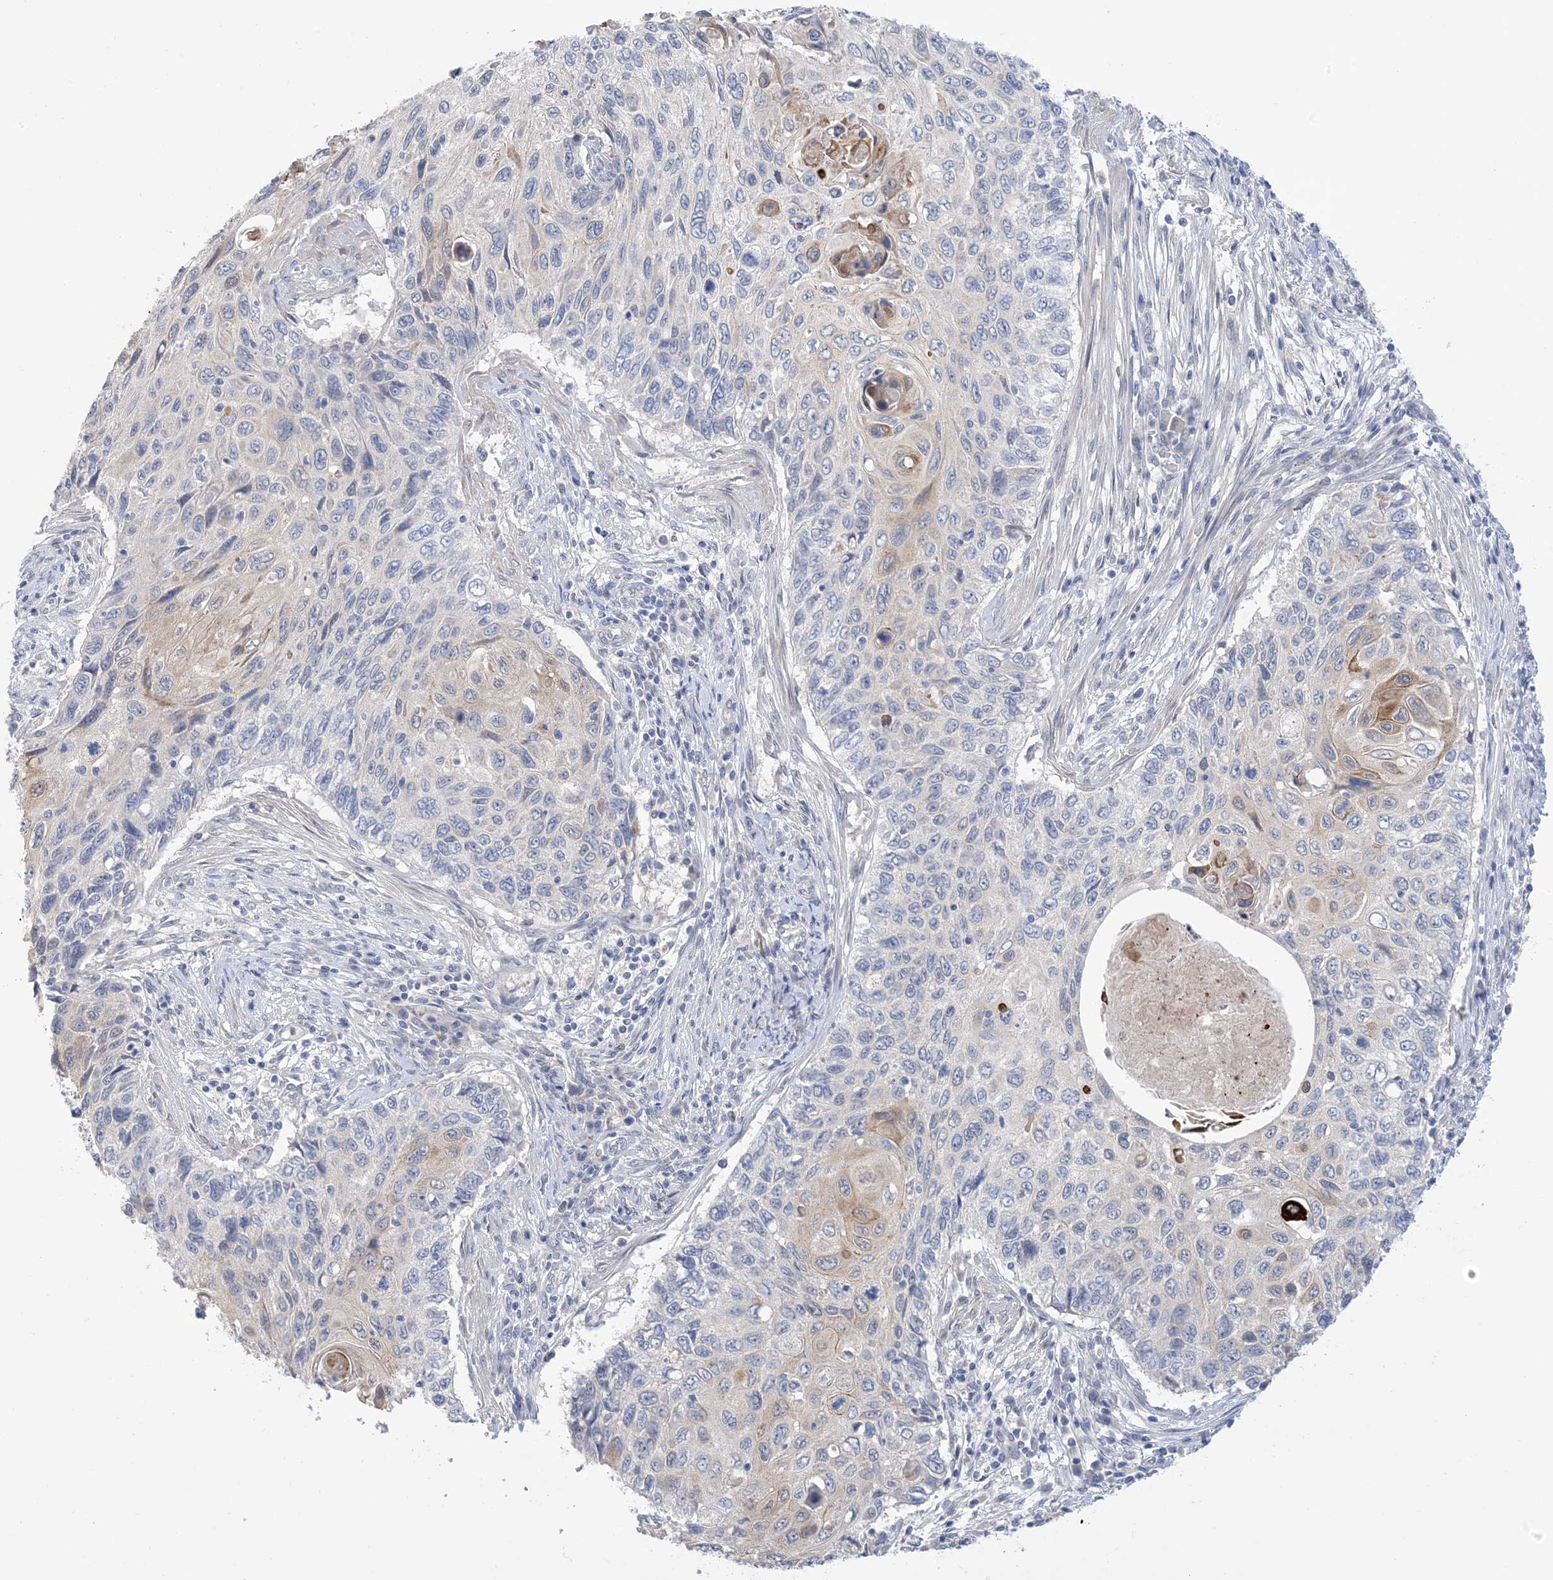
{"staining": {"intensity": "negative", "quantity": "none", "location": "none"}, "tissue": "cervical cancer", "cell_type": "Tumor cells", "image_type": "cancer", "snomed": [{"axis": "morphology", "description": "Squamous cell carcinoma, NOS"}, {"axis": "topography", "description": "Cervix"}], "caption": "Human cervical squamous cell carcinoma stained for a protein using immunohistochemistry exhibits no positivity in tumor cells.", "gene": "TTYH1", "patient": {"sex": "female", "age": 70}}